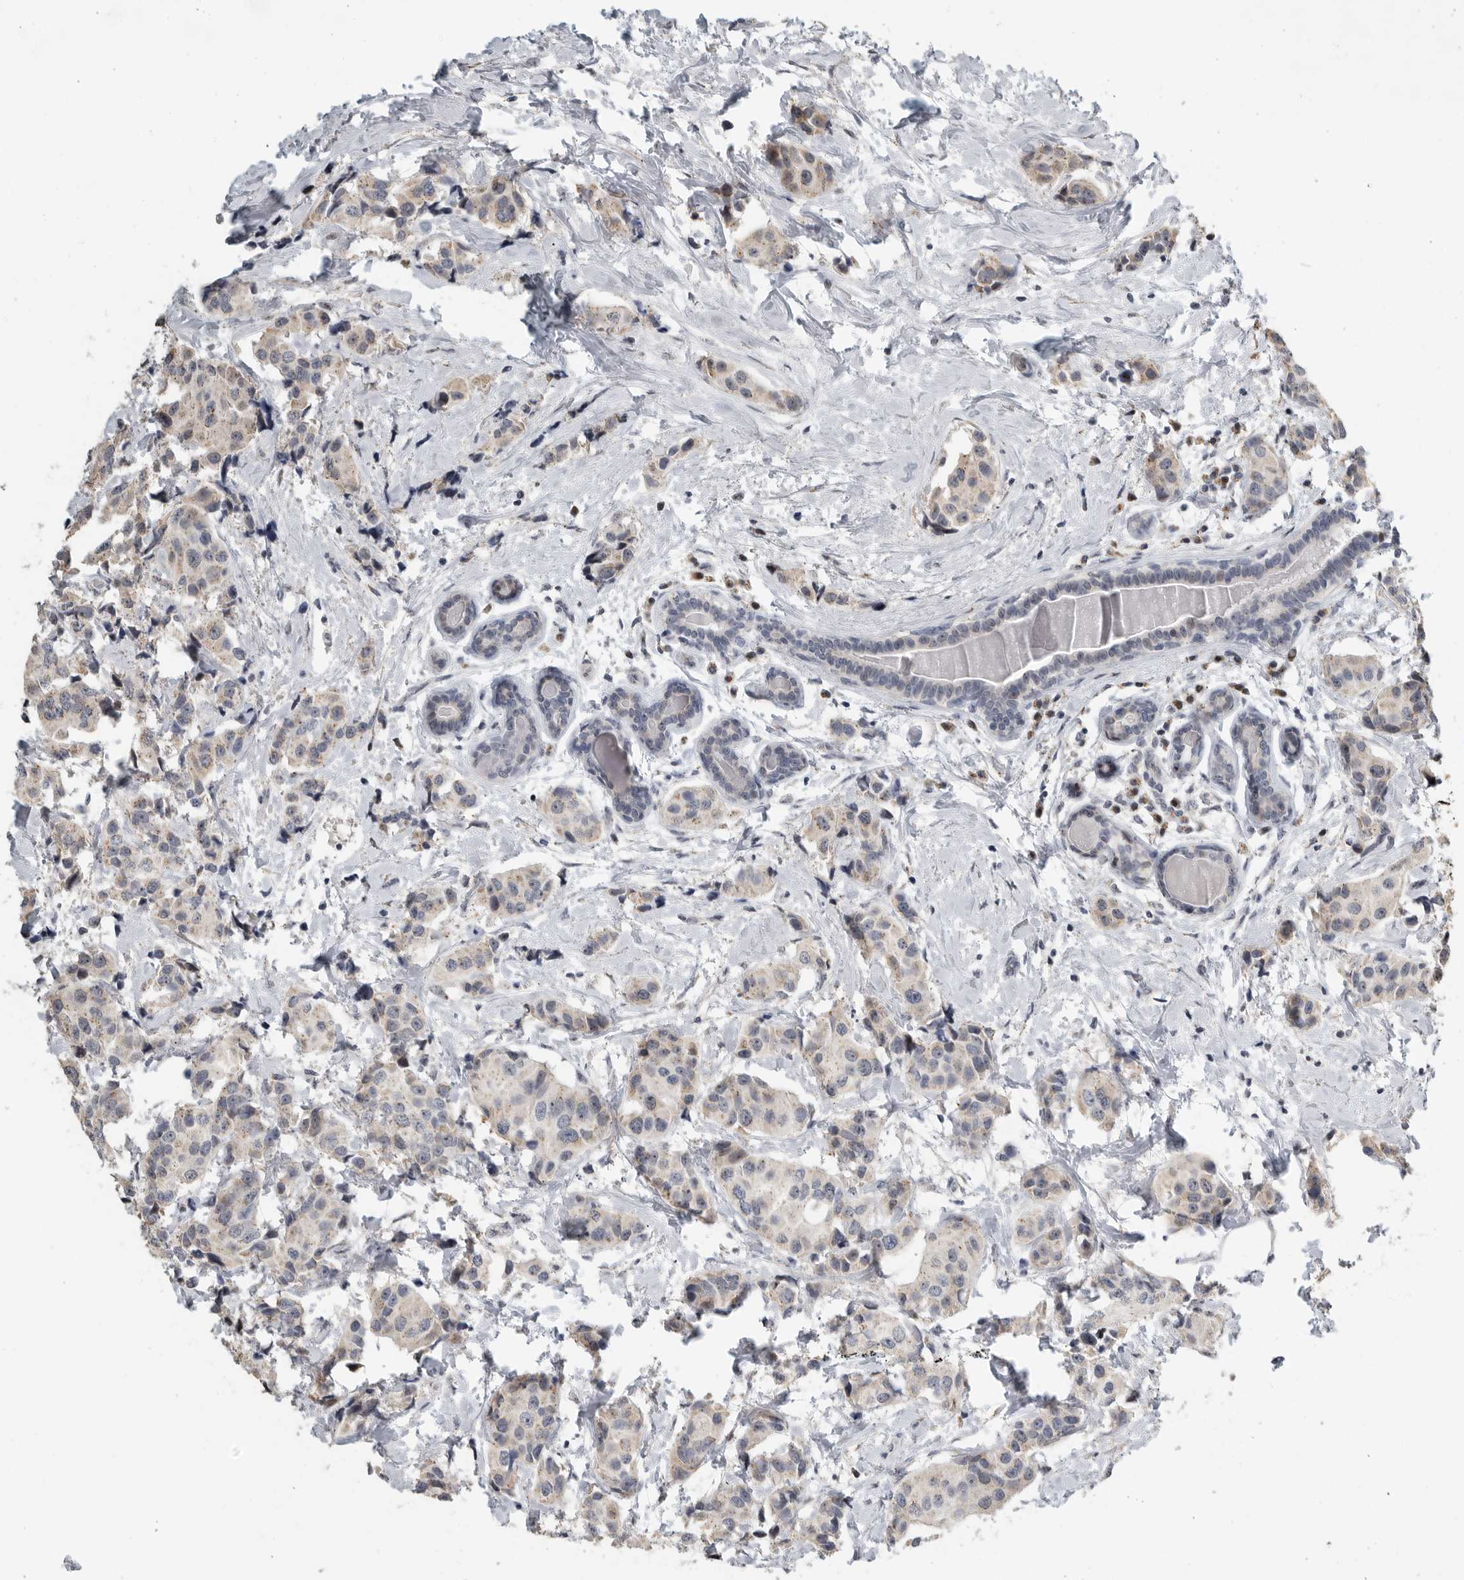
{"staining": {"intensity": "weak", "quantity": ">75%", "location": "cytoplasmic/membranous"}, "tissue": "breast cancer", "cell_type": "Tumor cells", "image_type": "cancer", "snomed": [{"axis": "morphology", "description": "Normal tissue, NOS"}, {"axis": "morphology", "description": "Duct carcinoma"}, {"axis": "topography", "description": "Breast"}], "caption": "A high-resolution micrograph shows immunohistochemistry staining of breast cancer (infiltrating ductal carcinoma), which demonstrates weak cytoplasmic/membranous expression in about >75% of tumor cells.", "gene": "PCMTD1", "patient": {"sex": "female", "age": 39}}